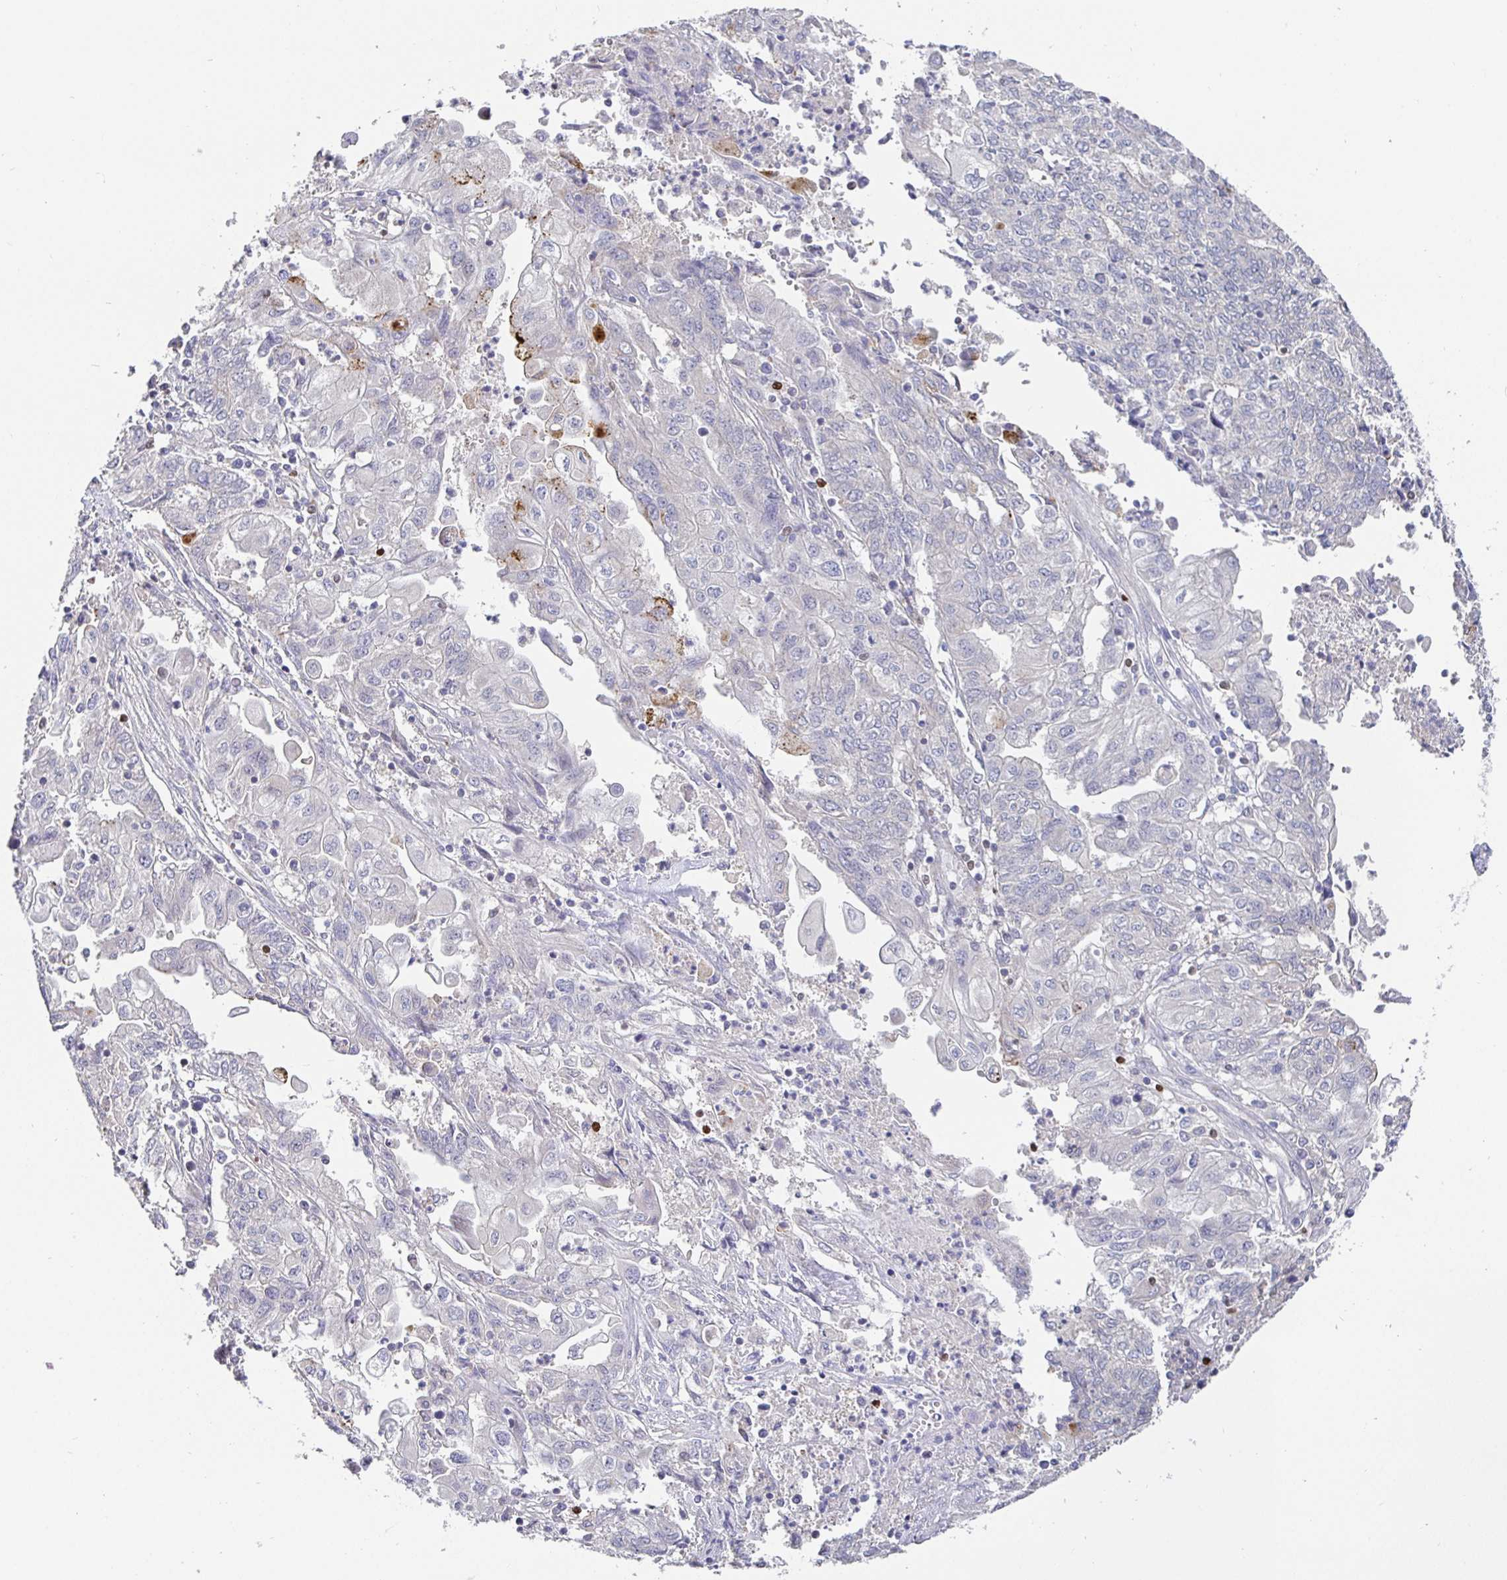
{"staining": {"intensity": "negative", "quantity": "none", "location": "none"}, "tissue": "endometrial cancer", "cell_type": "Tumor cells", "image_type": "cancer", "snomed": [{"axis": "morphology", "description": "Adenocarcinoma, NOS"}, {"axis": "topography", "description": "Endometrium"}], "caption": "A photomicrograph of human endometrial adenocarcinoma is negative for staining in tumor cells. Brightfield microscopy of immunohistochemistry stained with DAB (brown) and hematoxylin (blue), captured at high magnification.", "gene": "SATB1", "patient": {"sex": "female", "age": 54}}